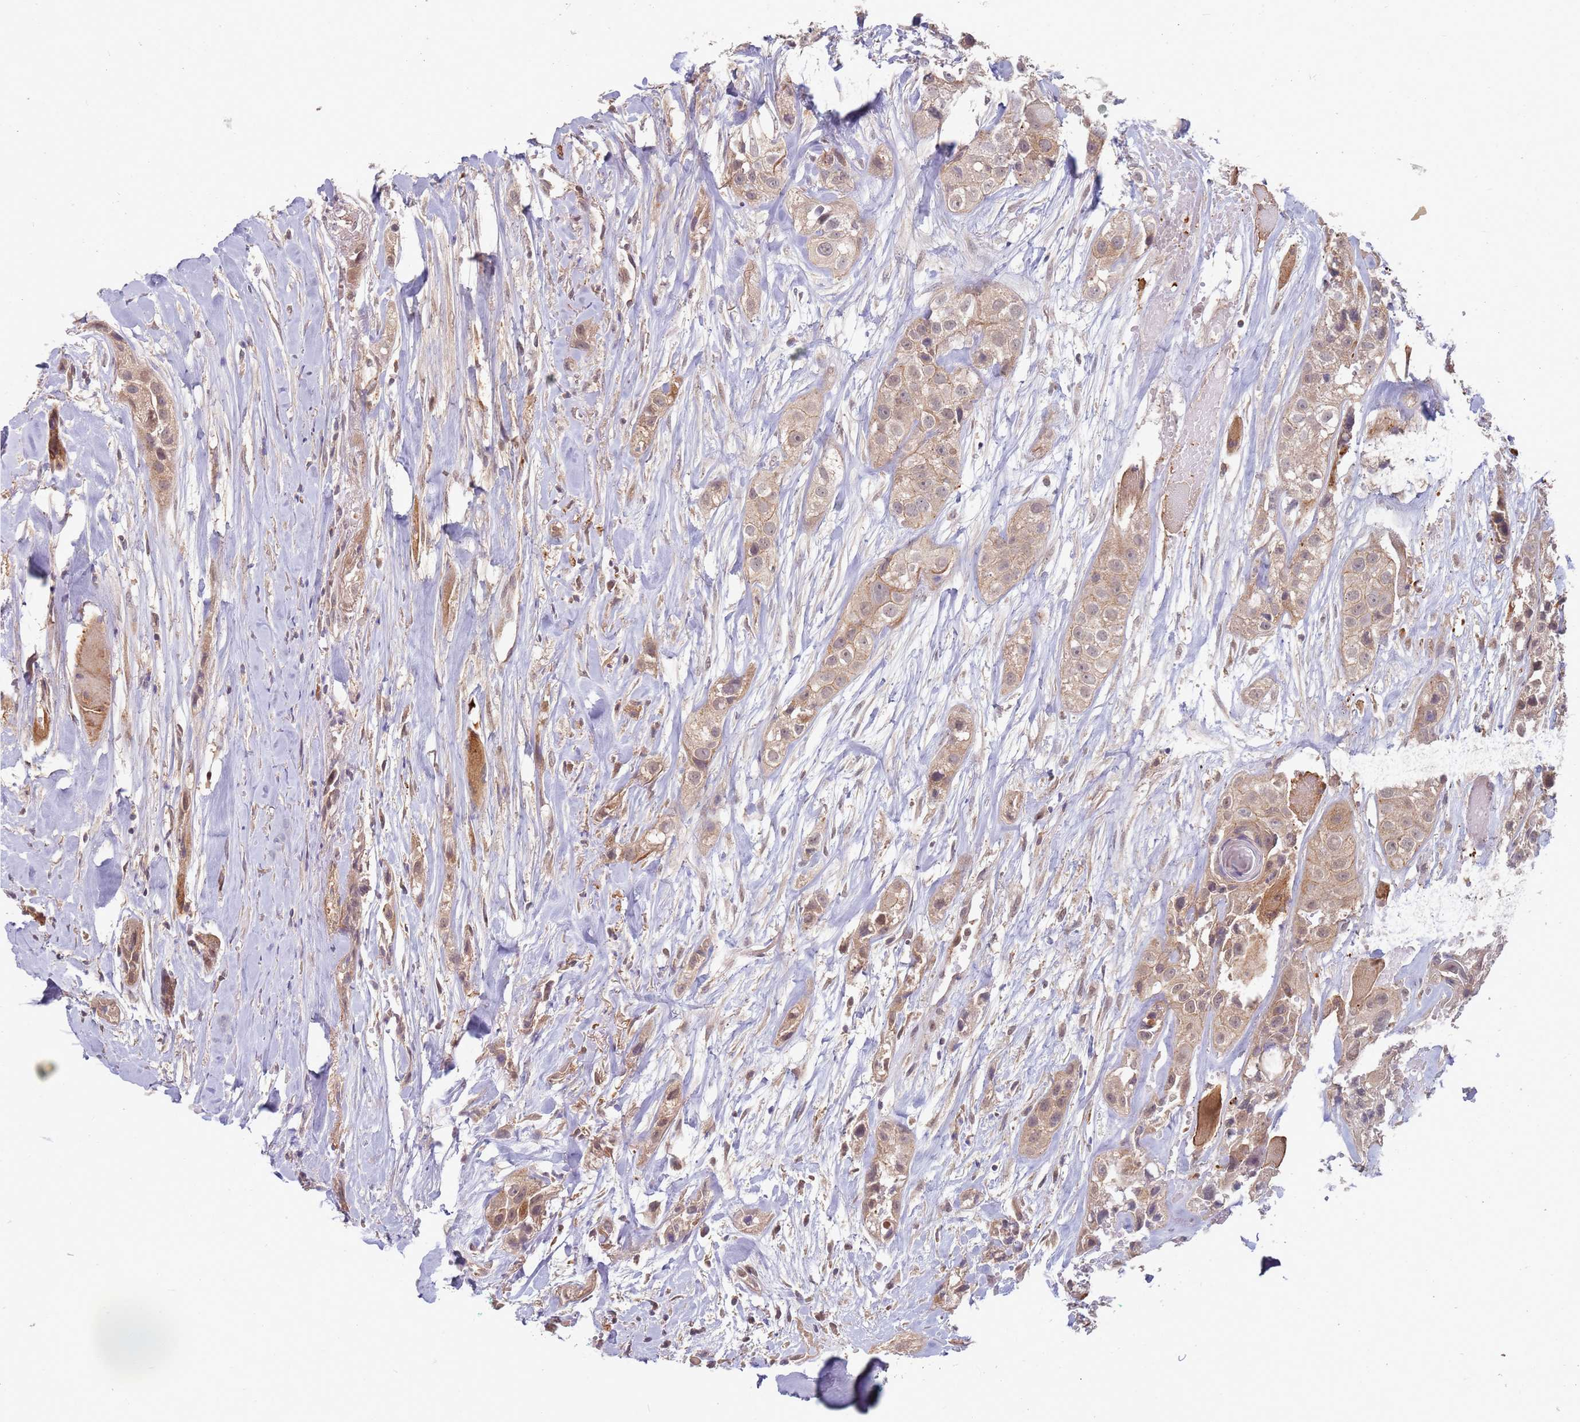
{"staining": {"intensity": "moderate", "quantity": ">75%", "location": "cytoplasmic/membranous"}, "tissue": "head and neck cancer", "cell_type": "Tumor cells", "image_type": "cancer", "snomed": [{"axis": "morphology", "description": "Normal tissue, NOS"}, {"axis": "morphology", "description": "Squamous cell carcinoma, NOS"}, {"axis": "topography", "description": "Skeletal muscle"}, {"axis": "topography", "description": "Head-Neck"}], "caption": "Immunohistochemistry (DAB) staining of human head and neck cancer (squamous cell carcinoma) displays moderate cytoplasmic/membranous protein expression in approximately >75% of tumor cells.", "gene": "MPEG1", "patient": {"sex": "male", "age": 51}}